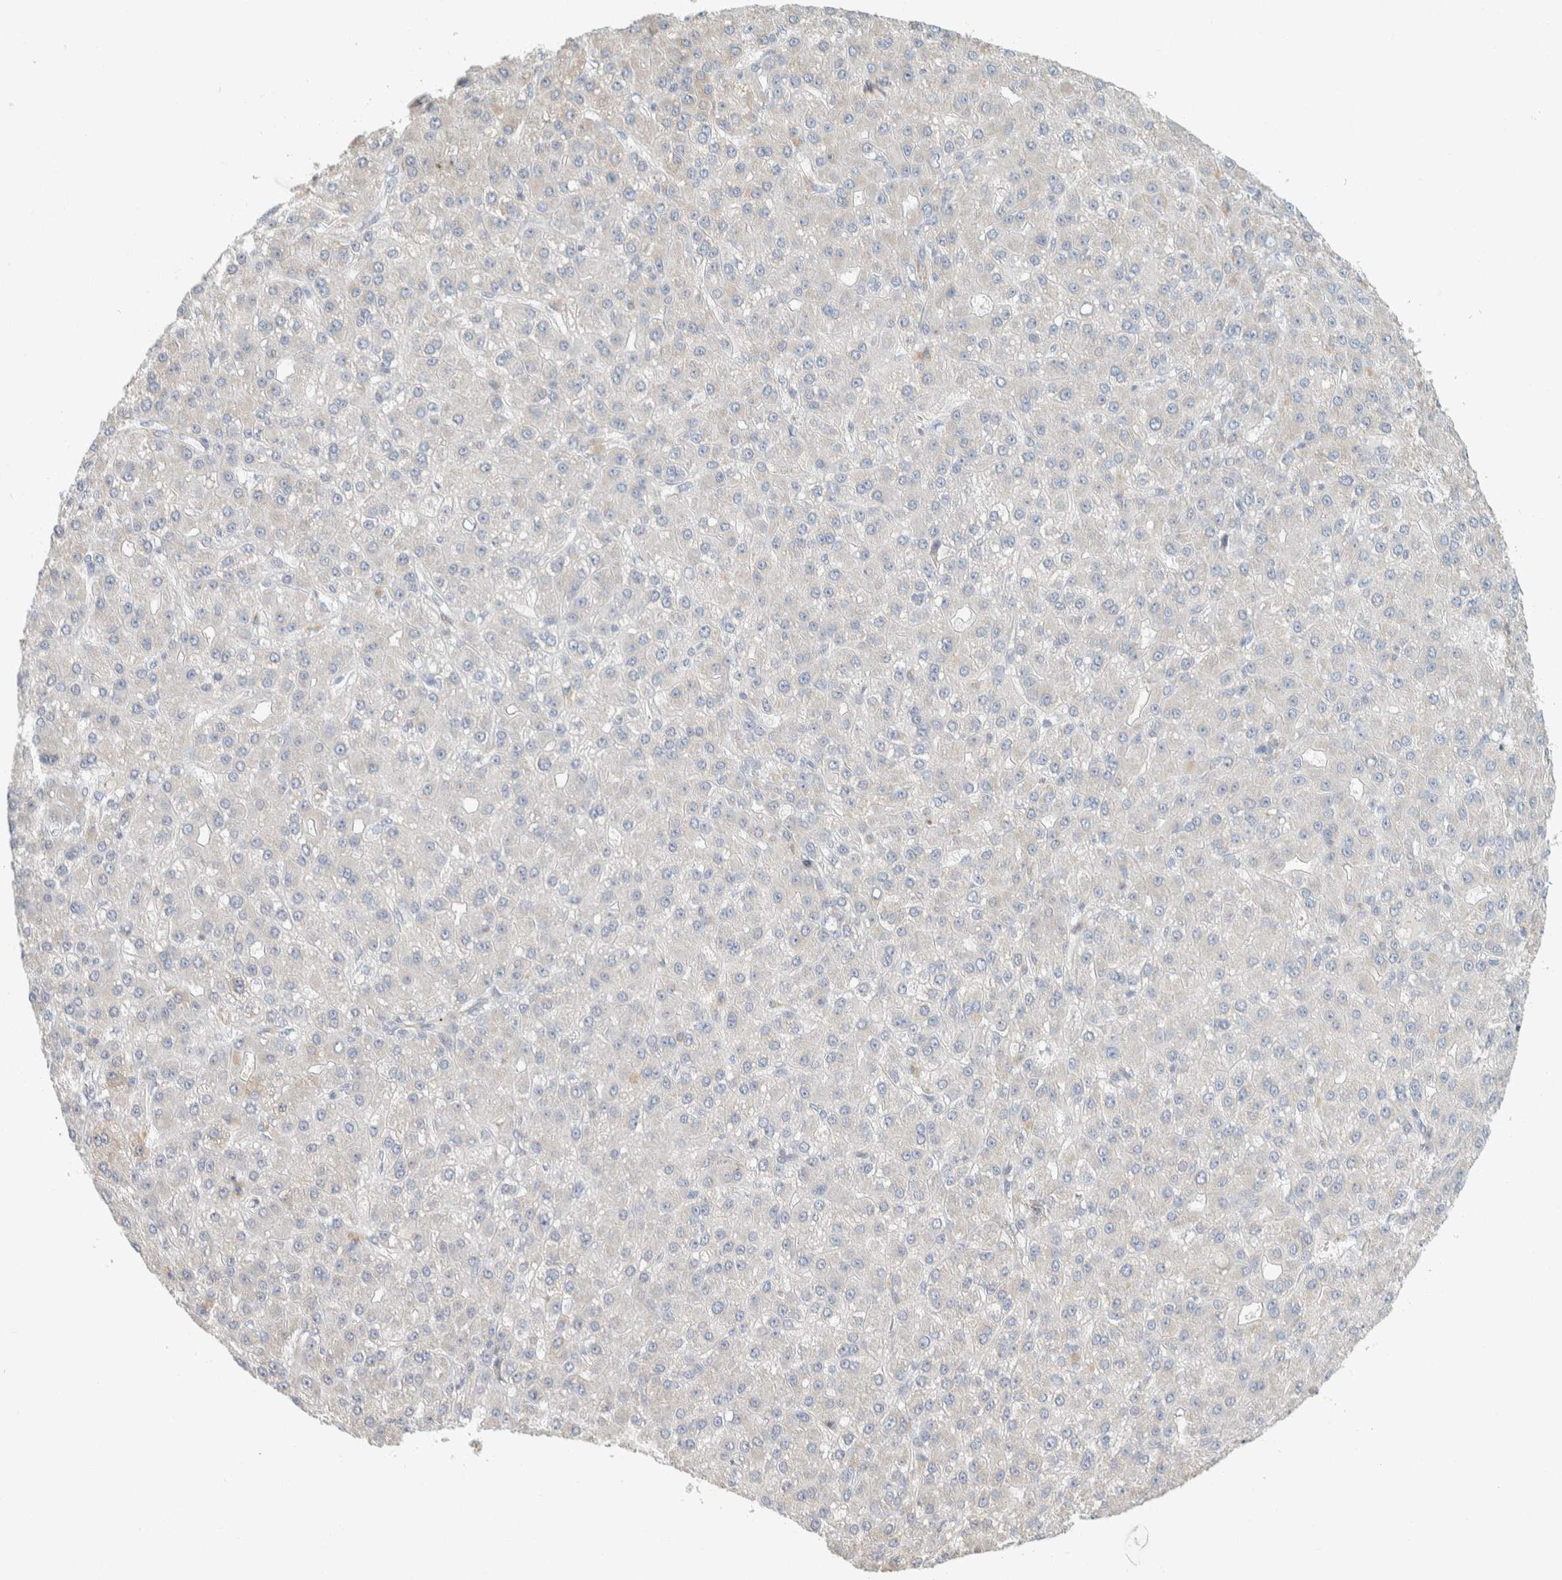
{"staining": {"intensity": "negative", "quantity": "none", "location": "none"}, "tissue": "liver cancer", "cell_type": "Tumor cells", "image_type": "cancer", "snomed": [{"axis": "morphology", "description": "Carcinoma, Hepatocellular, NOS"}, {"axis": "topography", "description": "Liver"}], "caption": "Liver hepatocellular carcinoma was stained to show a protein in brown. There is no significant positivity in tumor cells.", "gene": "CDR2", "patient": {"sex": "male", "age": 67}}